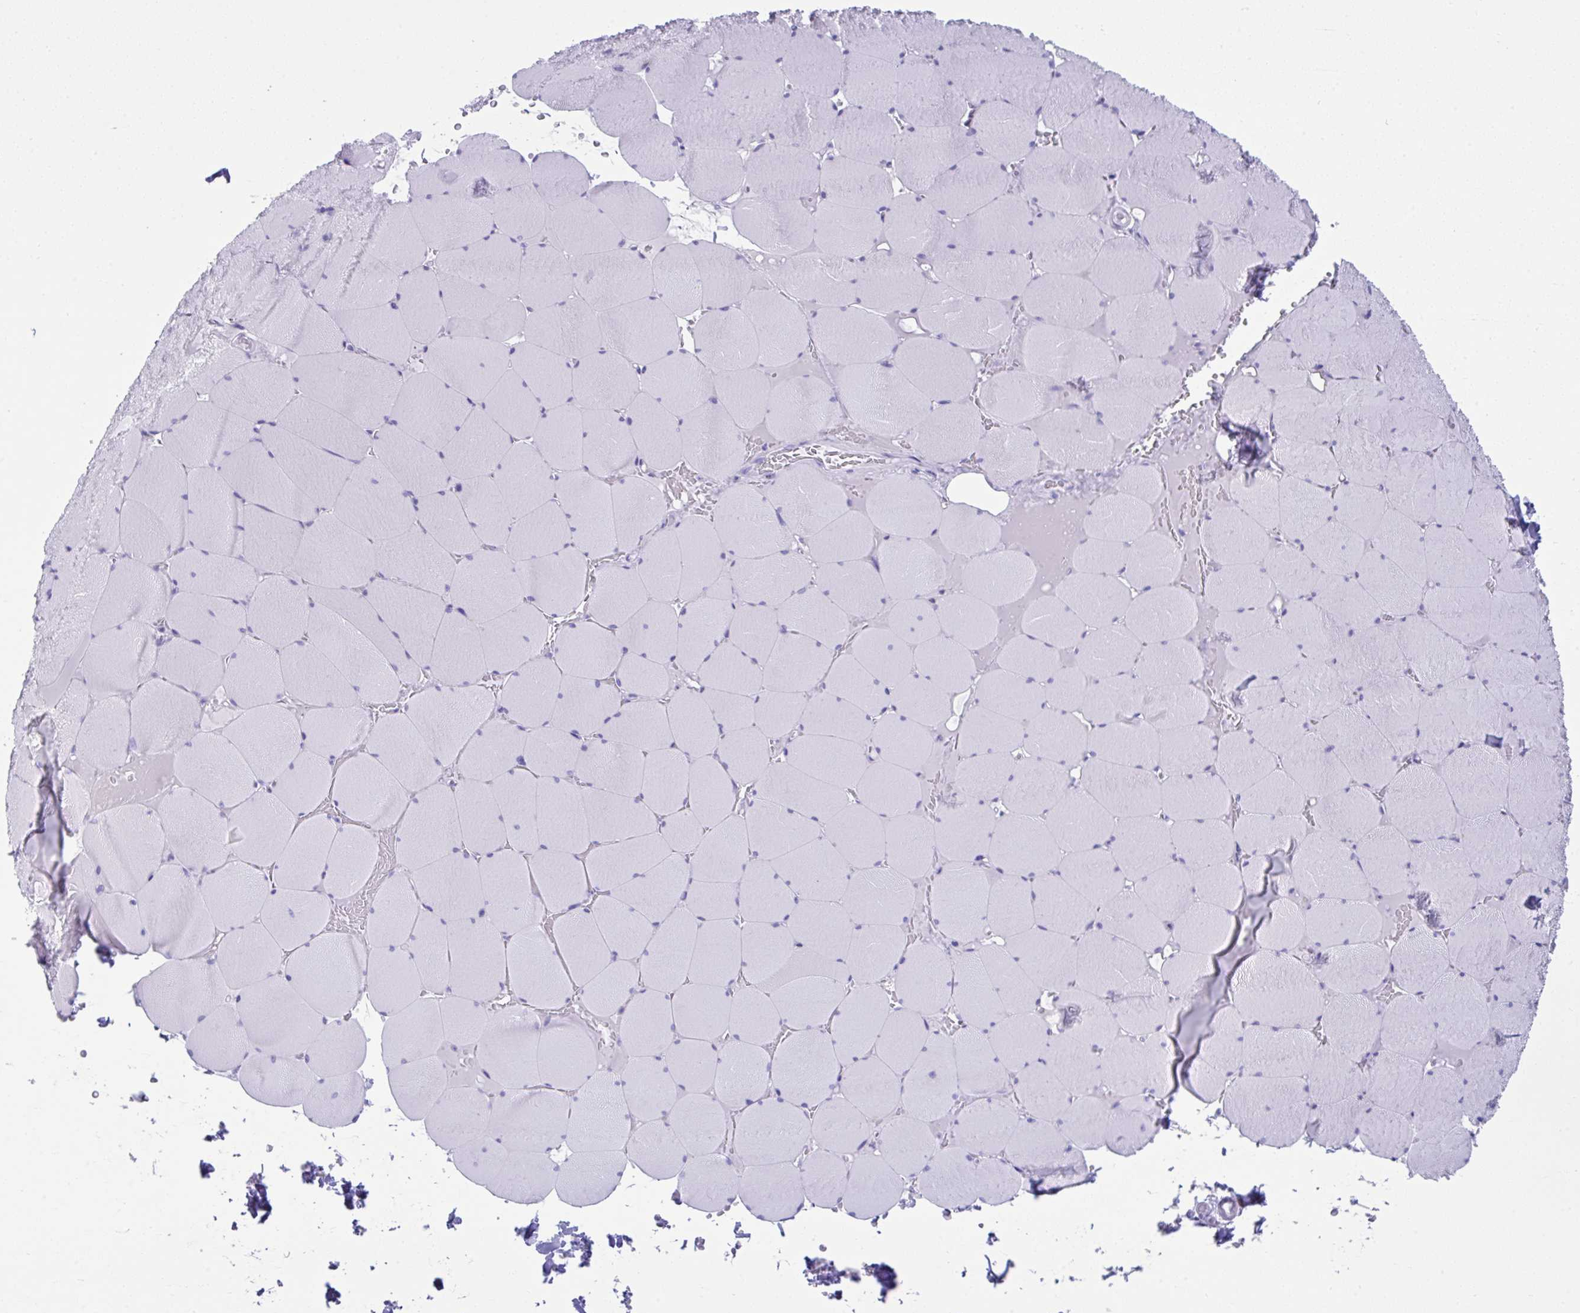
{"staining": {"intensity": "negative", "quantity": "none", "location": "none"}, "tissue": "skeletal muscle", "cell_type": "Myocytes", "image_type": "normal", "snomed": [{"axis": "morphology", "description": "Normal tissue, NOS"}, {"axis": "topography", "description": "Skeletal muscle"}, {"axis": "topography", "description": "Head-Neck"}], "caption": "Skeletal muscle stained for a protein using immunohistochemistry demonstrates no expression myocytes.", "gene": "PSCA", "patient": {"sex": "male", "age": 66}}